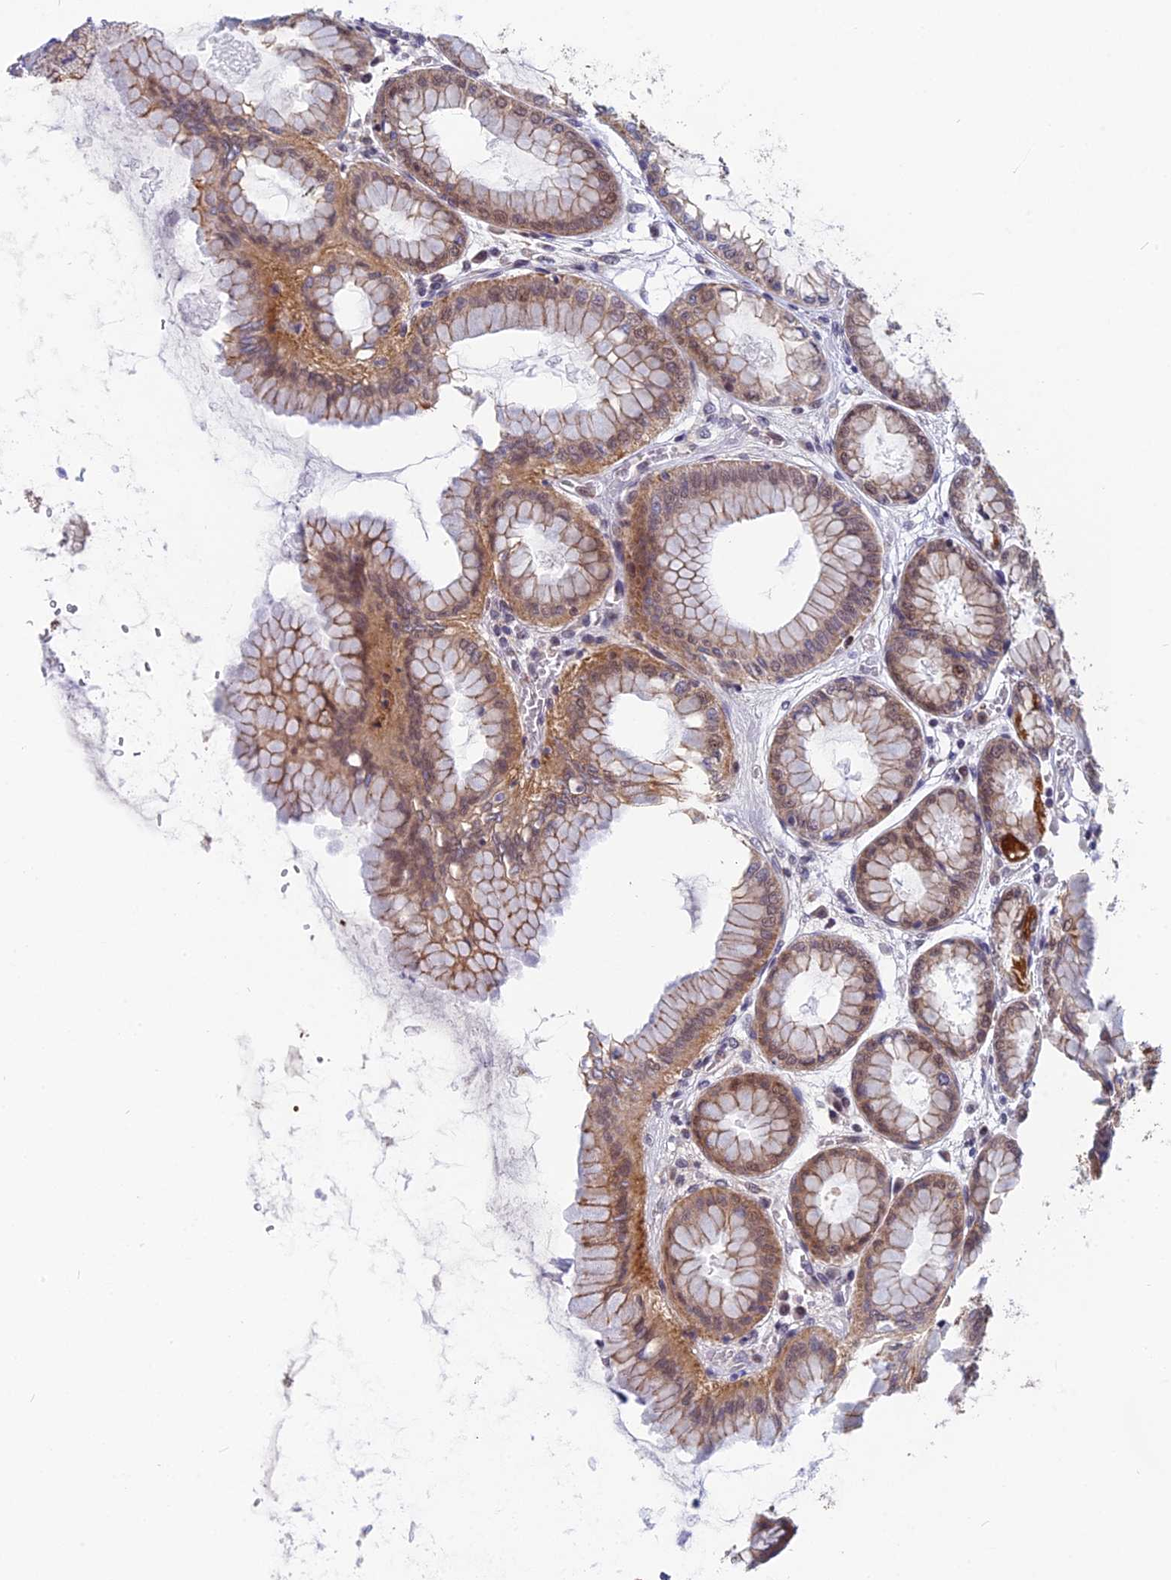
{"staining": {"intensity": "strong", "quantity": ">75%", "location": "cytoplasmic/membranous,nuclear"}, "tissue": "stomach", "cell_type": "Glandular cells", "image_type": "normal", "snomed": [{"axis": "morphology", "description": "Normal tissue, NOS"}, {"axis": "topography", "description": "Stomach, upper"}], "caption": "Immunohistochemistry (IHC) photomicrograph of unremarkable stomach: stomach stained using immunohistochemistry (IHC) exhibits high levels of strong protein expression localized specifically in the cytoplasmic/membranous,nuclear of glandular cells, appearing as a cytoplasmic/membranous,nuclear brown color.", "gene": "CMC1", "patient": {"sex": "female", "age": 56}}